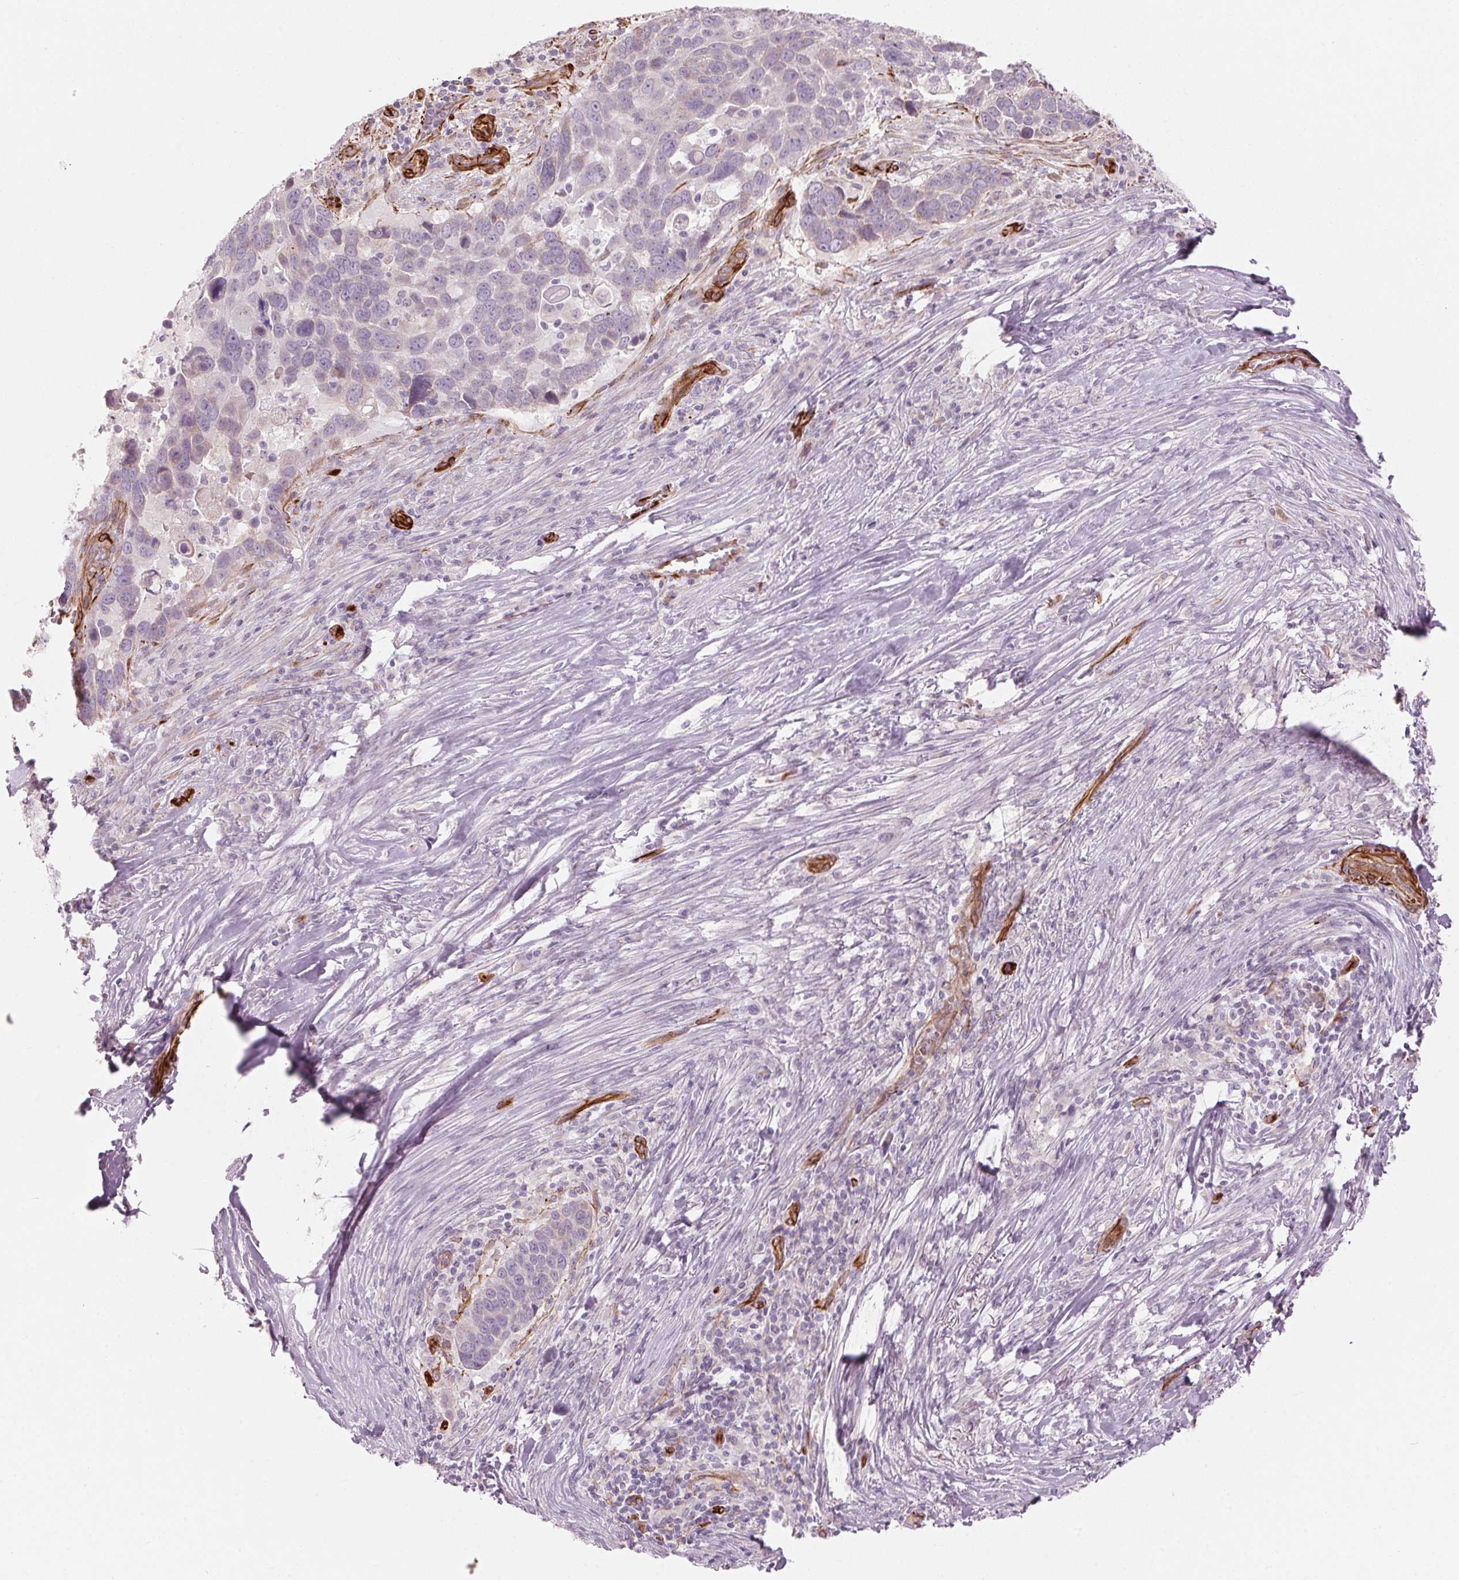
{"staining": {"intensity": "negative", "quantity": "none", "location": "none"}, "tissue": "lung cancer", "cell_type": "Tumor cells", "image_type": "cancer", "snomed": [{"axis": "morphology", "description": "Squamous cell carcinoma, NOS"}, {"axis": "topography", "description": "Lung"}], "caption": "A high-resolution micrograph shows immunohistochemistry staining of lung squamous cell carcinoma, which exhibits no significant staining in tumor cells. (Stains: DAB (3,3'-diaminobenzidine) IHC with hematoxylin counter stain, Microscopy: brightfield microscopy at high magnification).", "gene": "CLPS", "patient": {"sex": "male", "age": 68}}